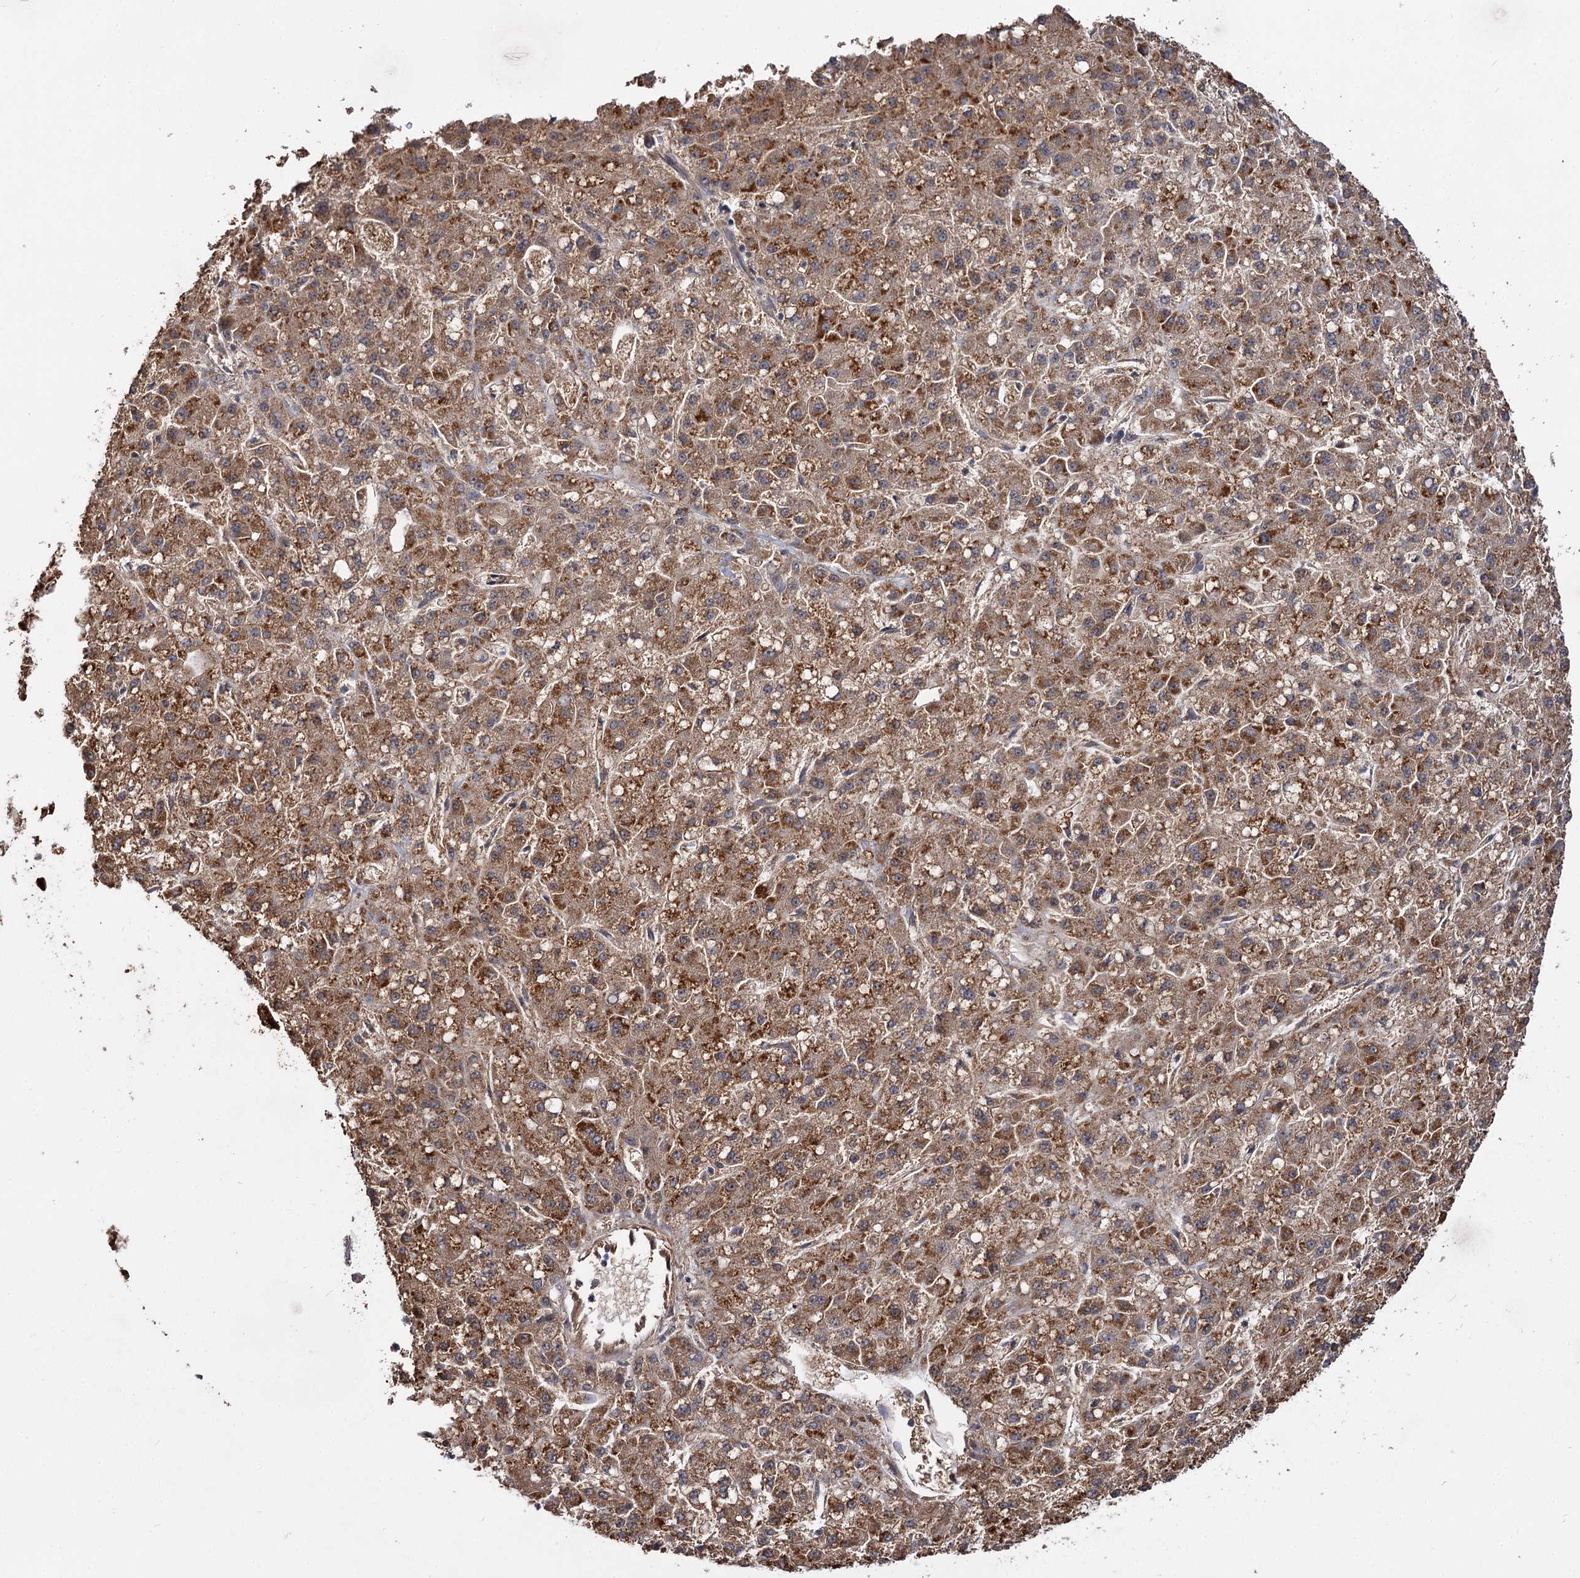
{"staining": {"intensity": "moderate", "quantity": ">75%", "location": "cytoplasmic/membranous"}, "tissue": "liver cancer", "cell_type": "Tumor cells", "image_type": "cancer", "snomed": [{"axis": "morphology", "description": "Carcinoma, Hepatocellular, NOS"}, {"axis": "topography", "description": "Liver"}], "caption": "About >75% of tumor cells in human hepatocellular carcinoma (liver) show moderate cytoplasmic/membranous protein staining as visualized by brown immunohistochemical staining.", "gene": "IDI1", "patient": {"sex": "male", "age": 67}}